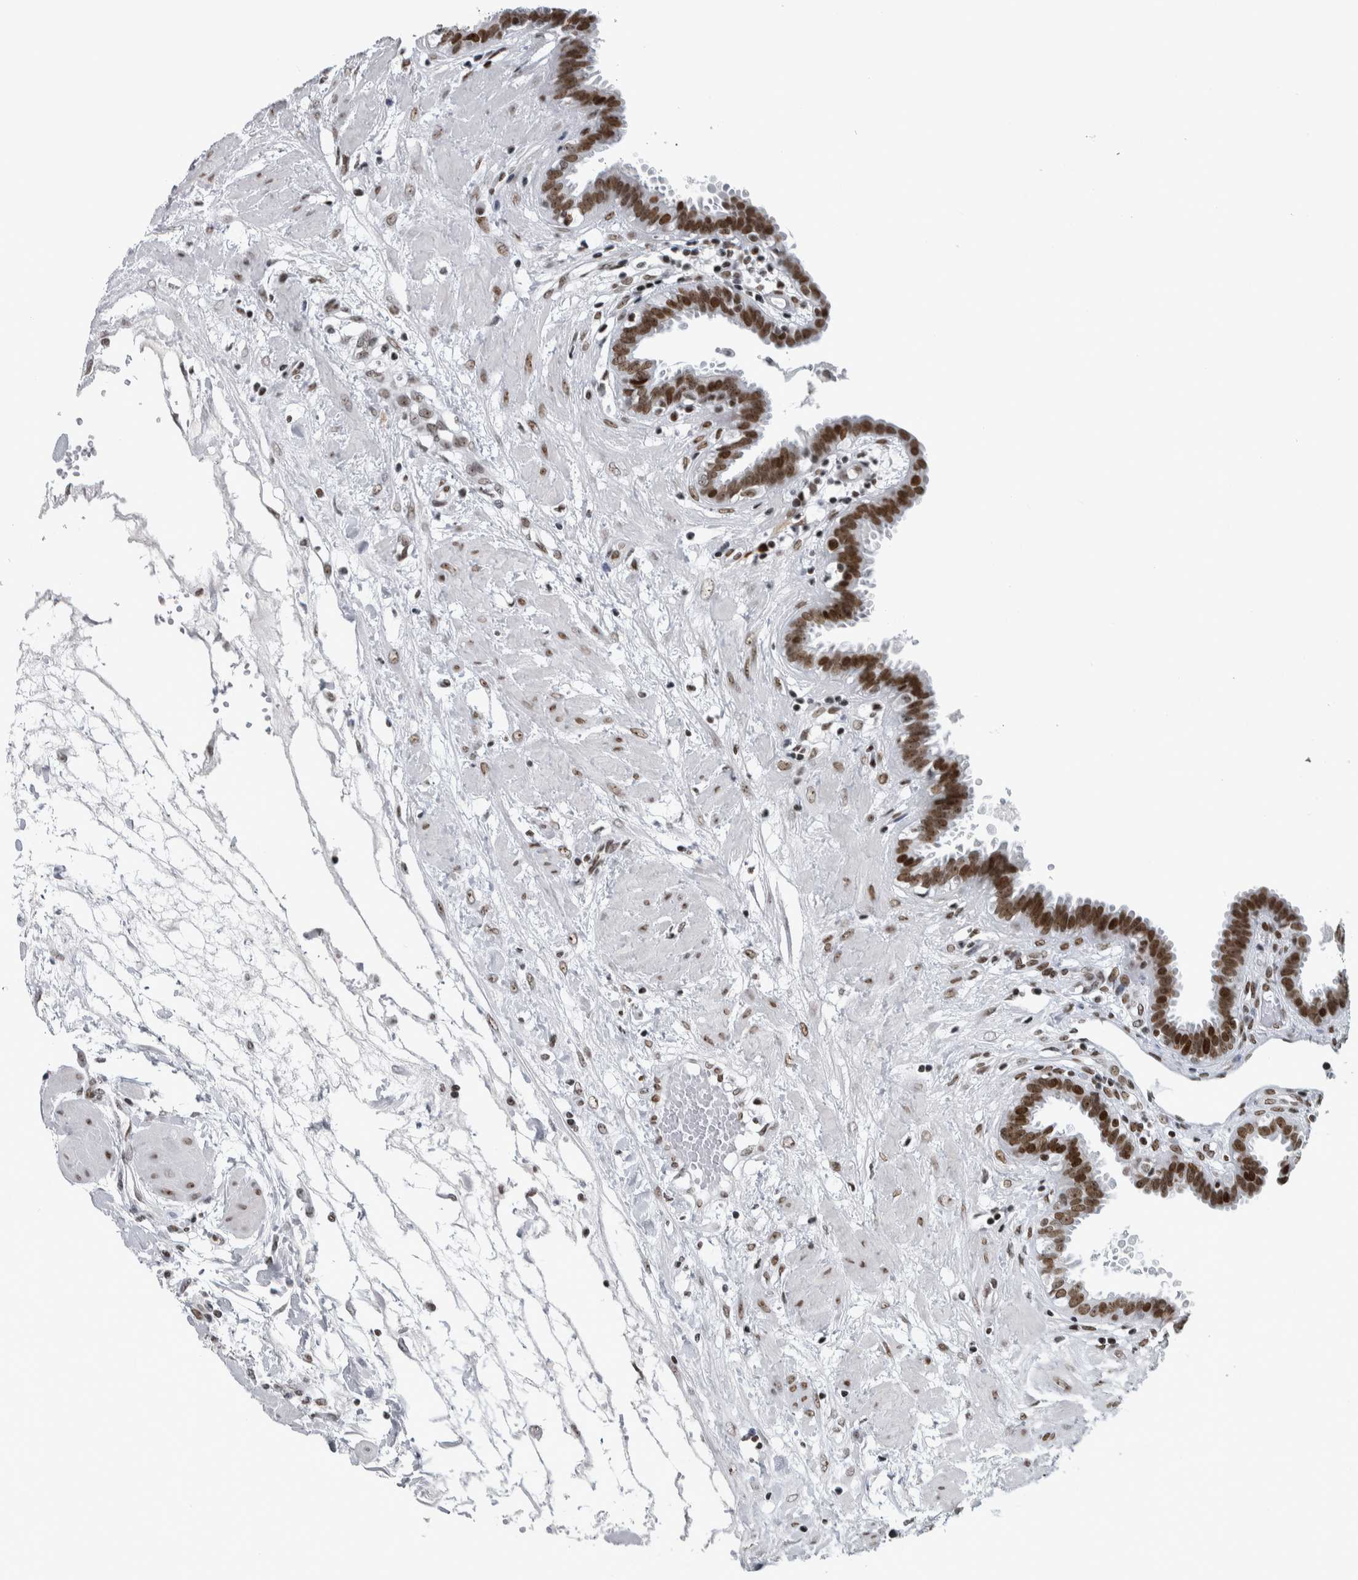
{"staining": {"intensity": "strong", "quantity": ">75%", "location": "nuclear"}, "tissue": "fallopian tube", "cell_type": "Glandular cells", "image_type": "normal", "snomed": [{"axis": "morphology", "description": "Normal tissue, NOS"}, {"axis": "topography", "description": "Fallopian tube"}, {"axis": "topography", "description": "Placenta"}], "caption": "Unremarkable fallopian tube was stained to show a protein in brown. There is high levels of strong nuclear expression in about >75% of glandular cells. (DAB = brown stain, brightfield microscopy at high magnification).", "gene": "TOP2B", "patient": {"sex": "female", "age": 32}}